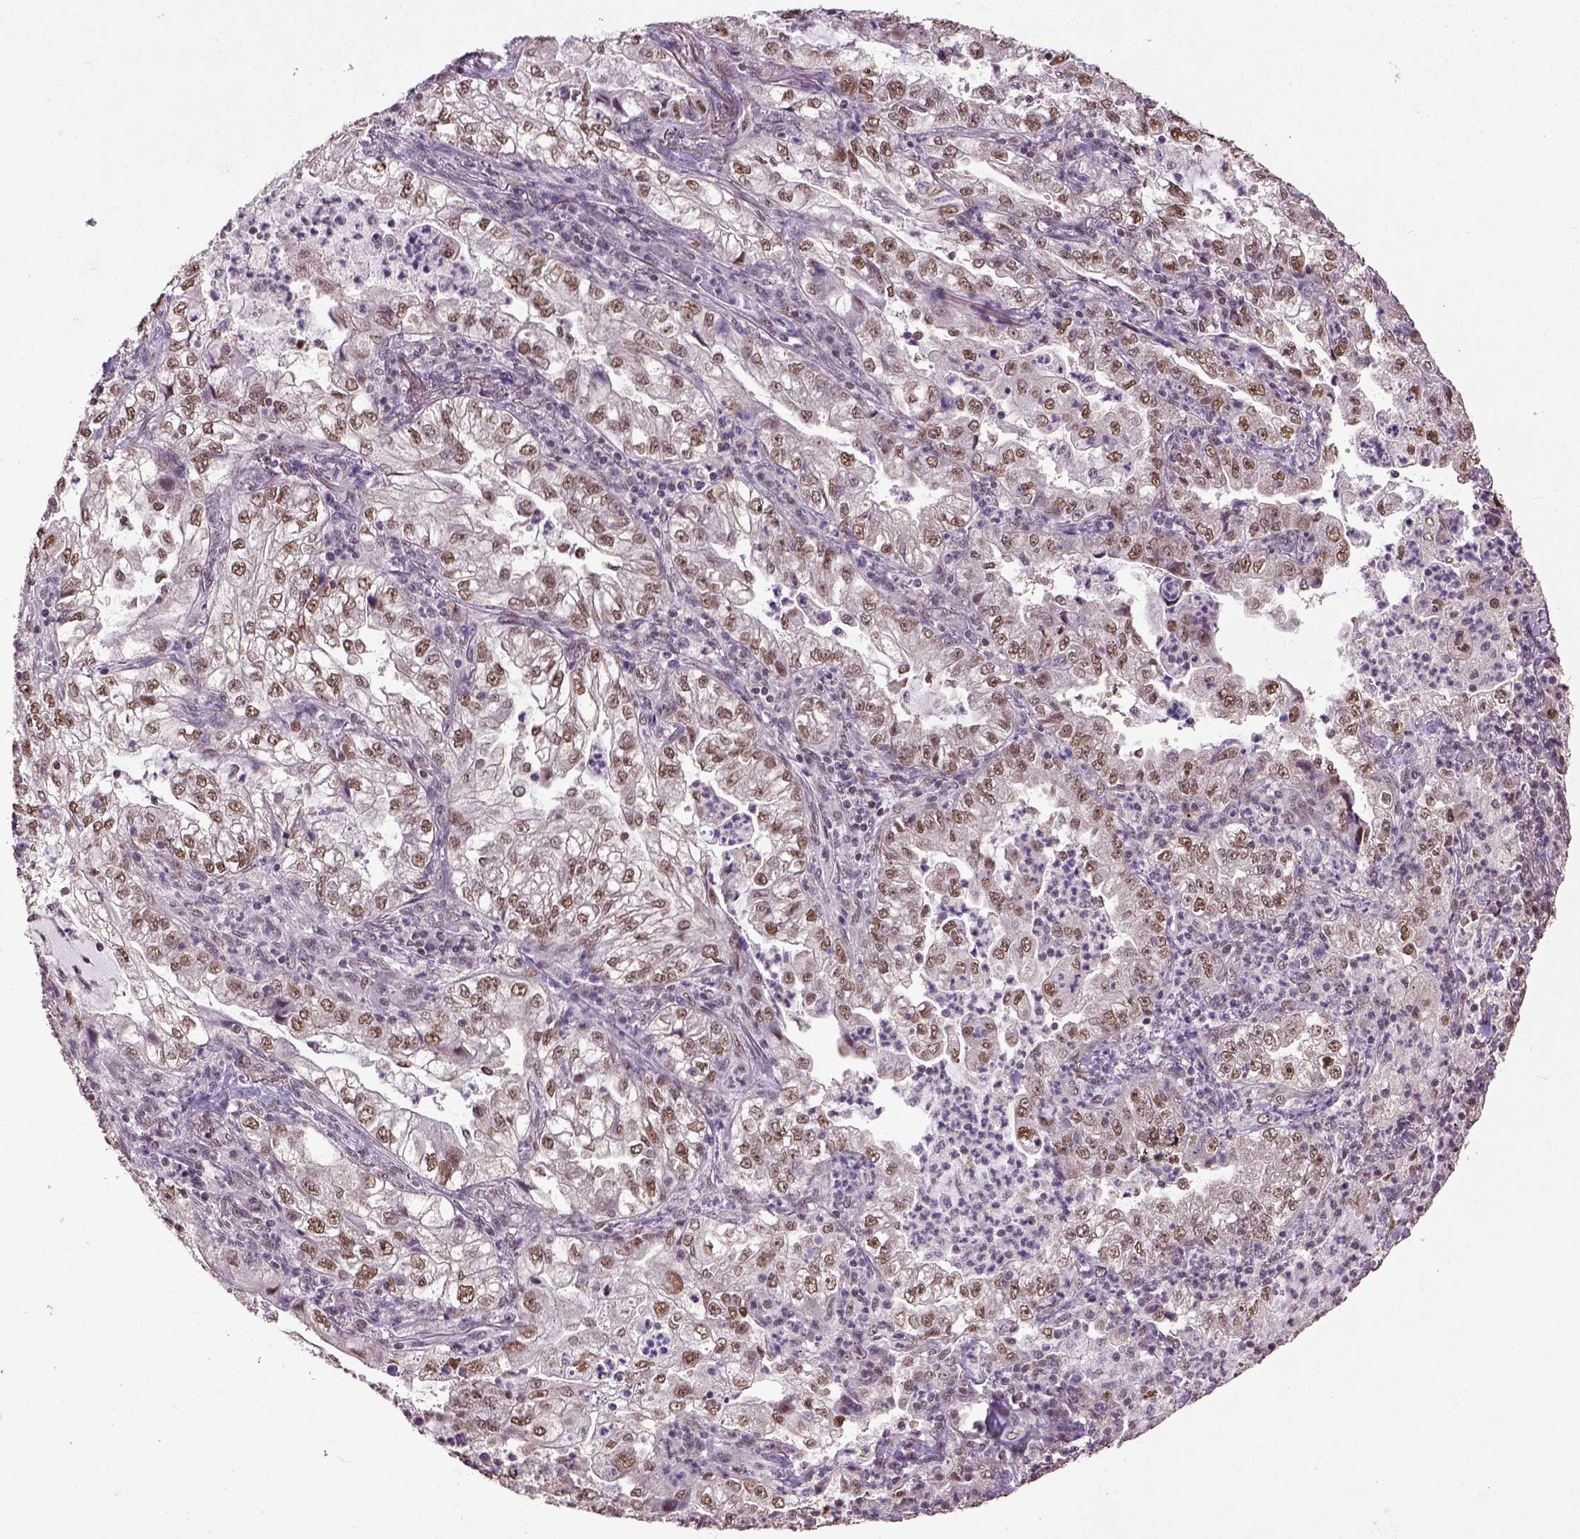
{"staining": {"intensity": "moderate", "quantity": ">75%", "location": "nuclear"}, "tissue": "lung cancer", "cell_type": "Tumor cells", "image_type": "cancer", "snomed": [{"axis": "morphology", "description": "Adenocarcinoma, NOS"}, {"axis": "topography", "description": "Lung"}], "caption": "The photomicrograph displays a brown stain indicating the presence of a protein in the nuclear of tumor cells in lung cancer.", "gene": "UBA3", "patient": {"sex": "female", "age": 73}}